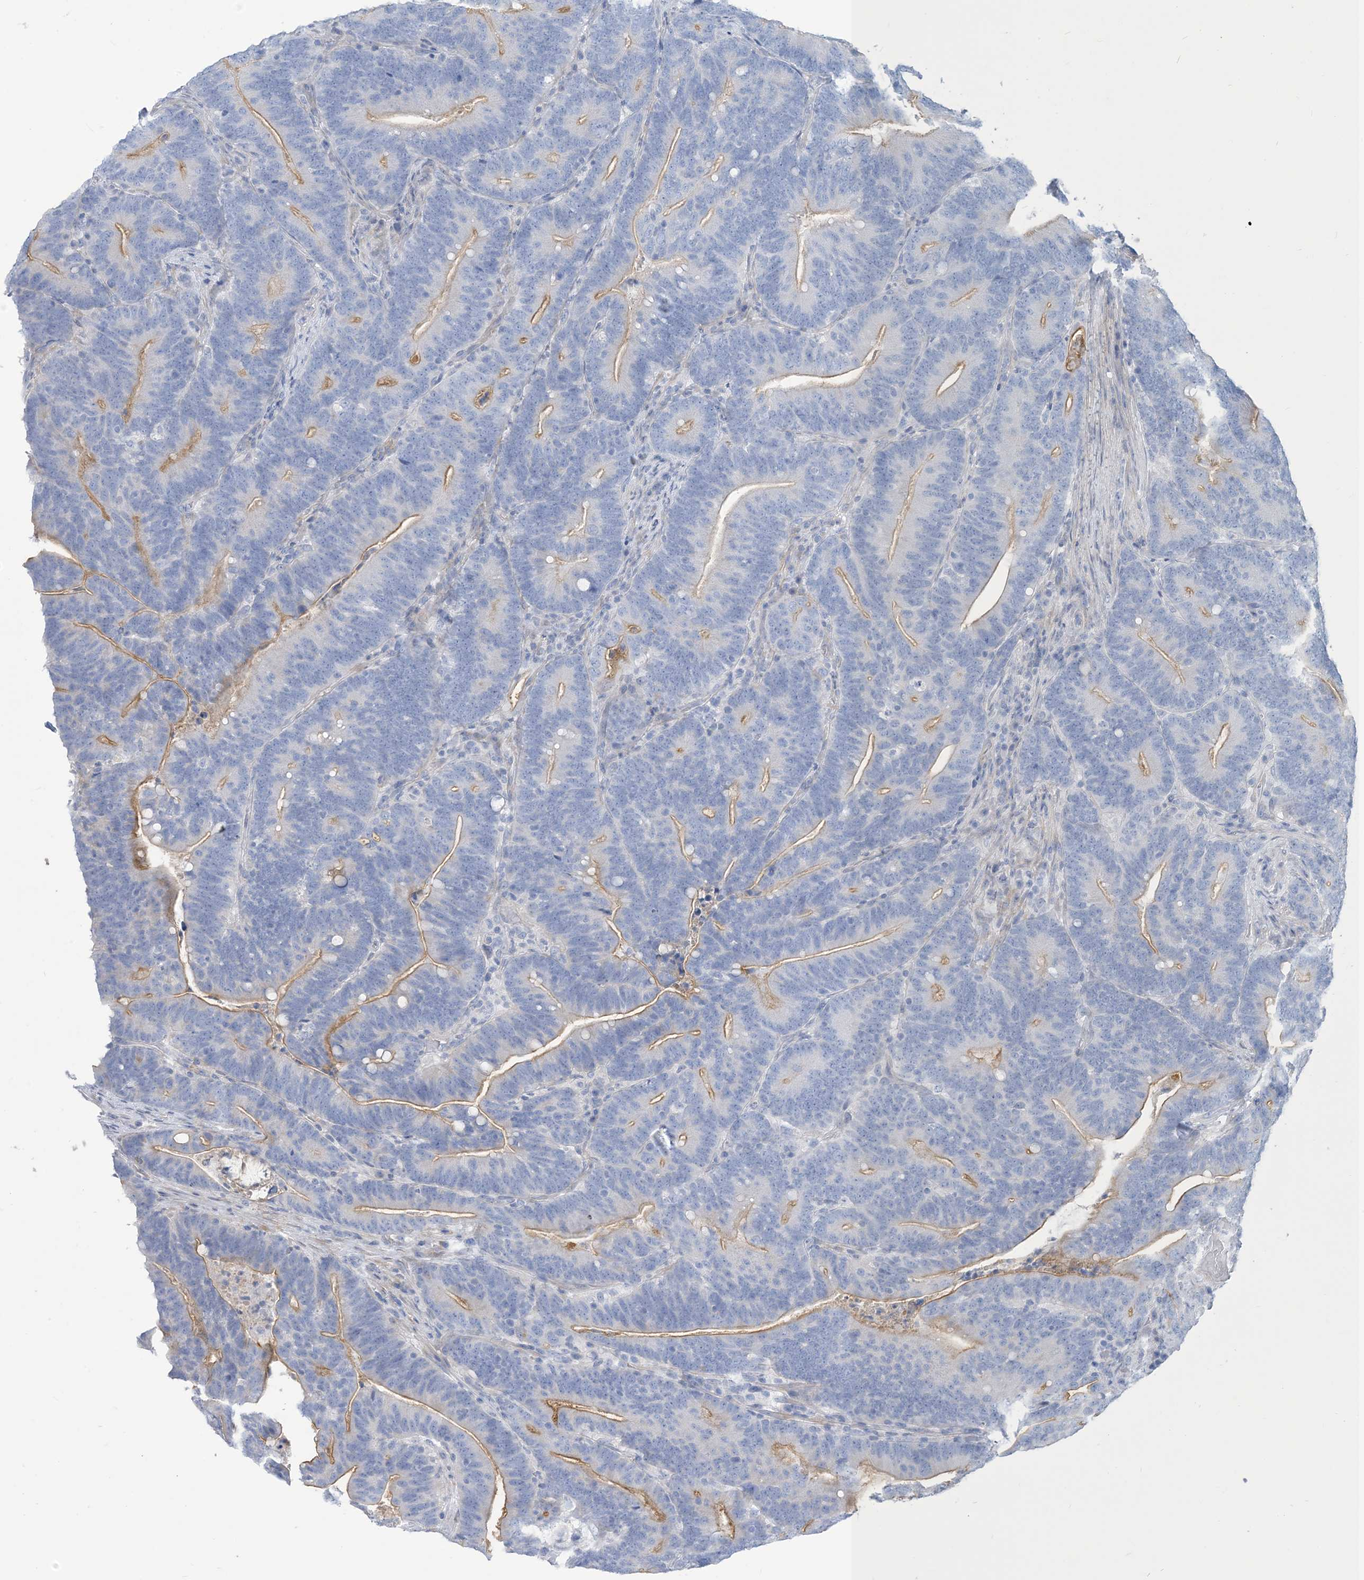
{"staining": {"intensity": "moderate", "quantity": "<25%", "location": "cytoplasmic/membranous"}, "tissue": "colorectal cancer", "cell_type": "Tumor cells", "image_type": "cancer", "snomed": [{"axis": "morphology", "description": "Adenocarcinoma, NOS"}, {"axis": "topography", "description": "Colon"}], "caption": "DAB (3,3'-diaminobenzidine) immunohistochemical staining of adenocarcinoma (colorectal) demonstrates moderate cytoplasmic/membranous protein staining in about <25% of tumor cells.", "gene": "MOXD1", "patient": {"sex": "female", "age": 66}}